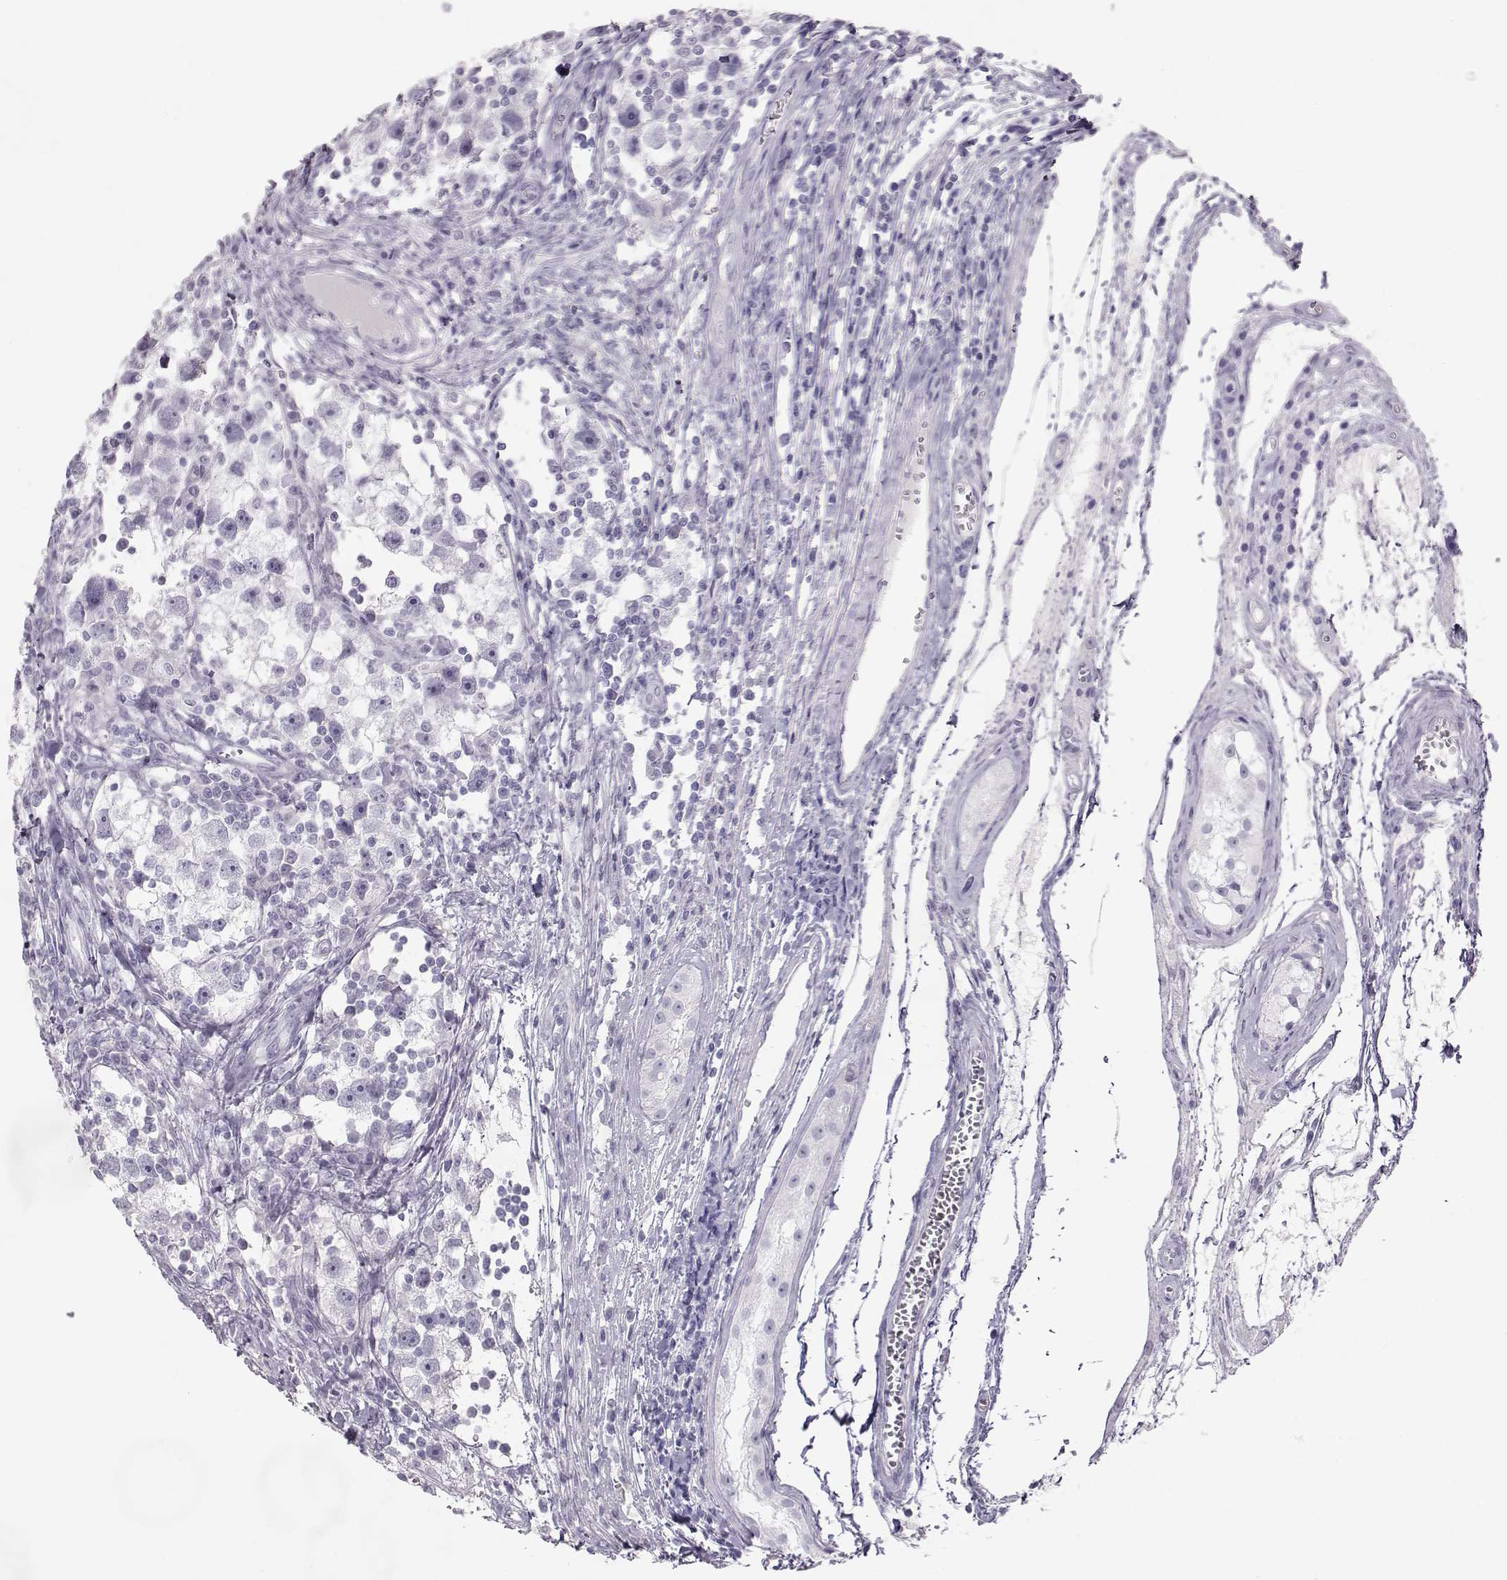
{"staining": {"intensity": "negative", "quantity": "none", "location": "none"}, "tissue": "testis cancer", "cell_type": "Tumor cells", "image_type": "cancer", "snomed": [{"axis": "morphology", "description": "Seminoma, NOS"}, {"axis": "topography", "description": "Testis"}], "caption": "High power microscopy histopathology image of an IHC photomicrograph of seminoma (testis), revealing no significant expression in tumor cells.", "gene": "MIP", "patient": {"sex": "male", "age": 30}}